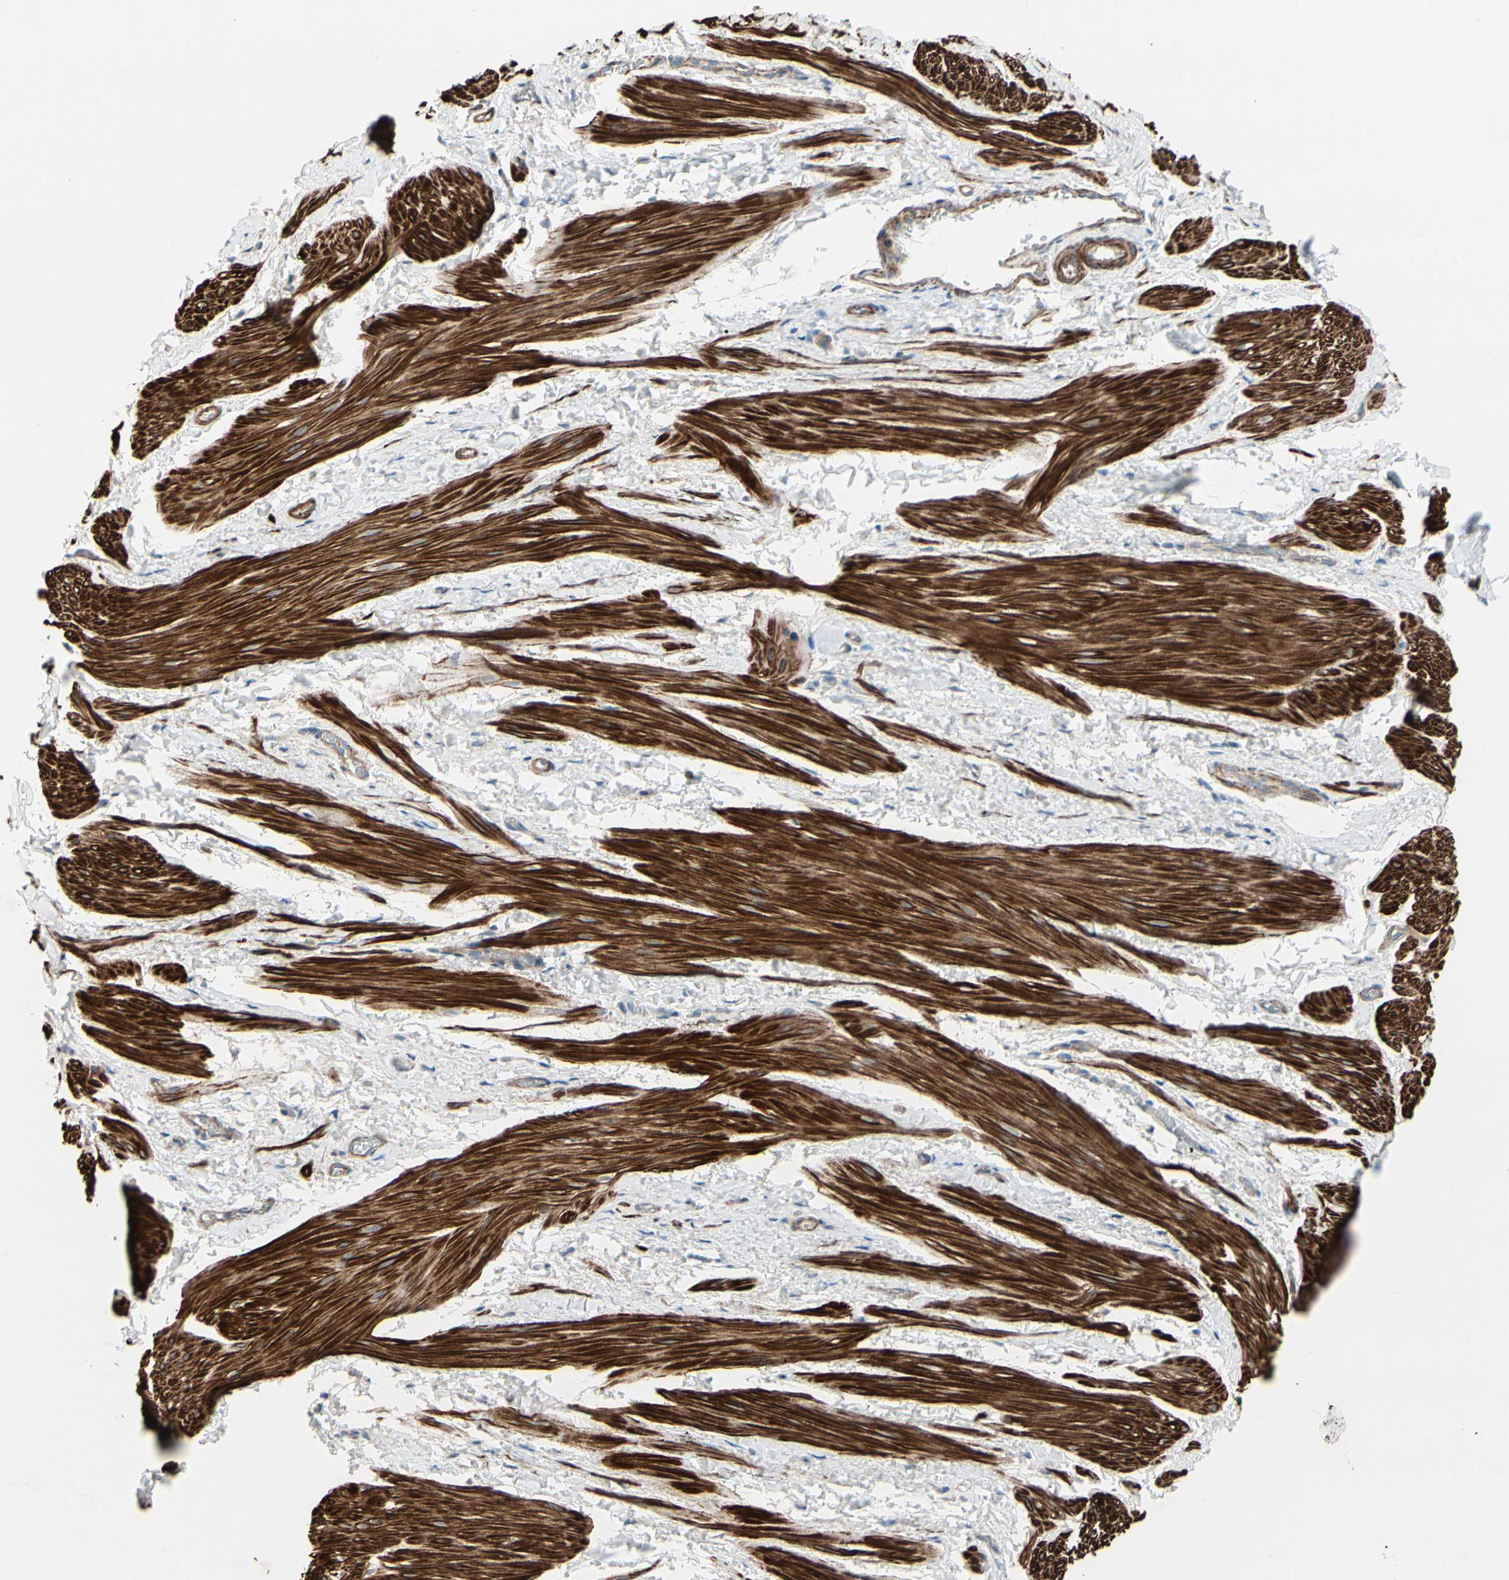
{"staining": {"intensity": "strong", "quantity": ">75%", "location": "cytoplasmic/membranous"}, "tissue": "smooth muscle", "cell_type": "Smooth muscle cells", "image_type": "normal", "snomed": [{"axis": "morphology", "description": "Normal tissue, NOS"}, {"axis": "topography", "description": "Smooth muscle"}], "caption": "Immunohistochemistry (DAB (3,3'-diaminobenzidine)) staining of normal smooth muscle displays strong cytoplasmic/membranous protein positivity in about >75% of smooth muscle cells.", "gene": "TPM1", "patient": {"sex": "male", "age": 16}}